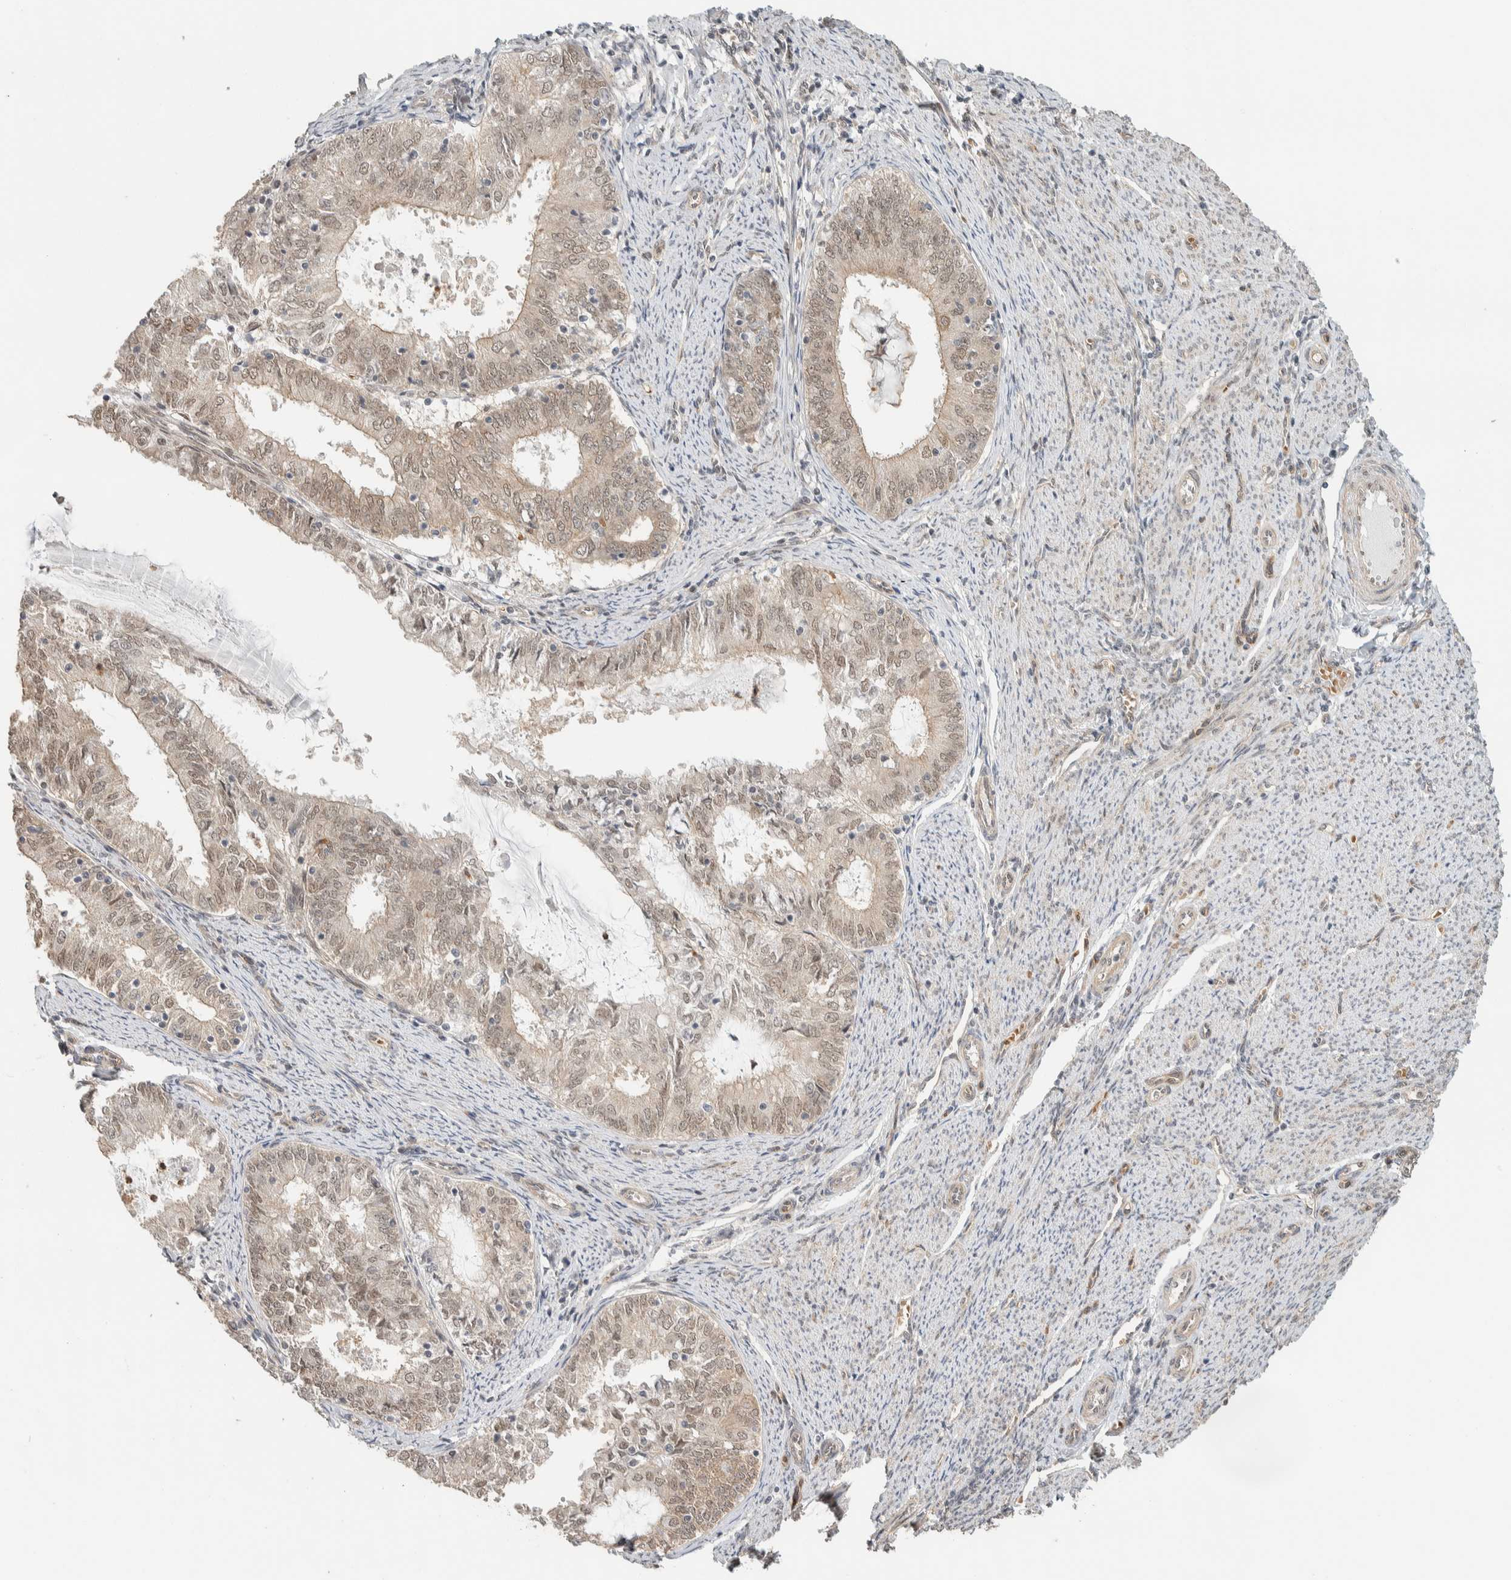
{"staining": {"intensity": "weak", "quantity": ">75%", "location": "nuclear"}, "tissue": "endometrial cancer", "cell_type": "Tumor cells", "image_type": "cancer", "snomed": [{"axis": "morphology", "description": "Adenocarcinoma, NOS"}, {"axis": "topography", "description": "Endometrium"}], "caption": "IHC photomicrograph of human endometrial cancer (adenocarcinoma) stained for a protein (brown), which exhibits low levels of weak nuclear positivity in approximately >75% of tumor cells.", "gene": "ZBTB2", "patient": {"sex": "female", "age": 57}}